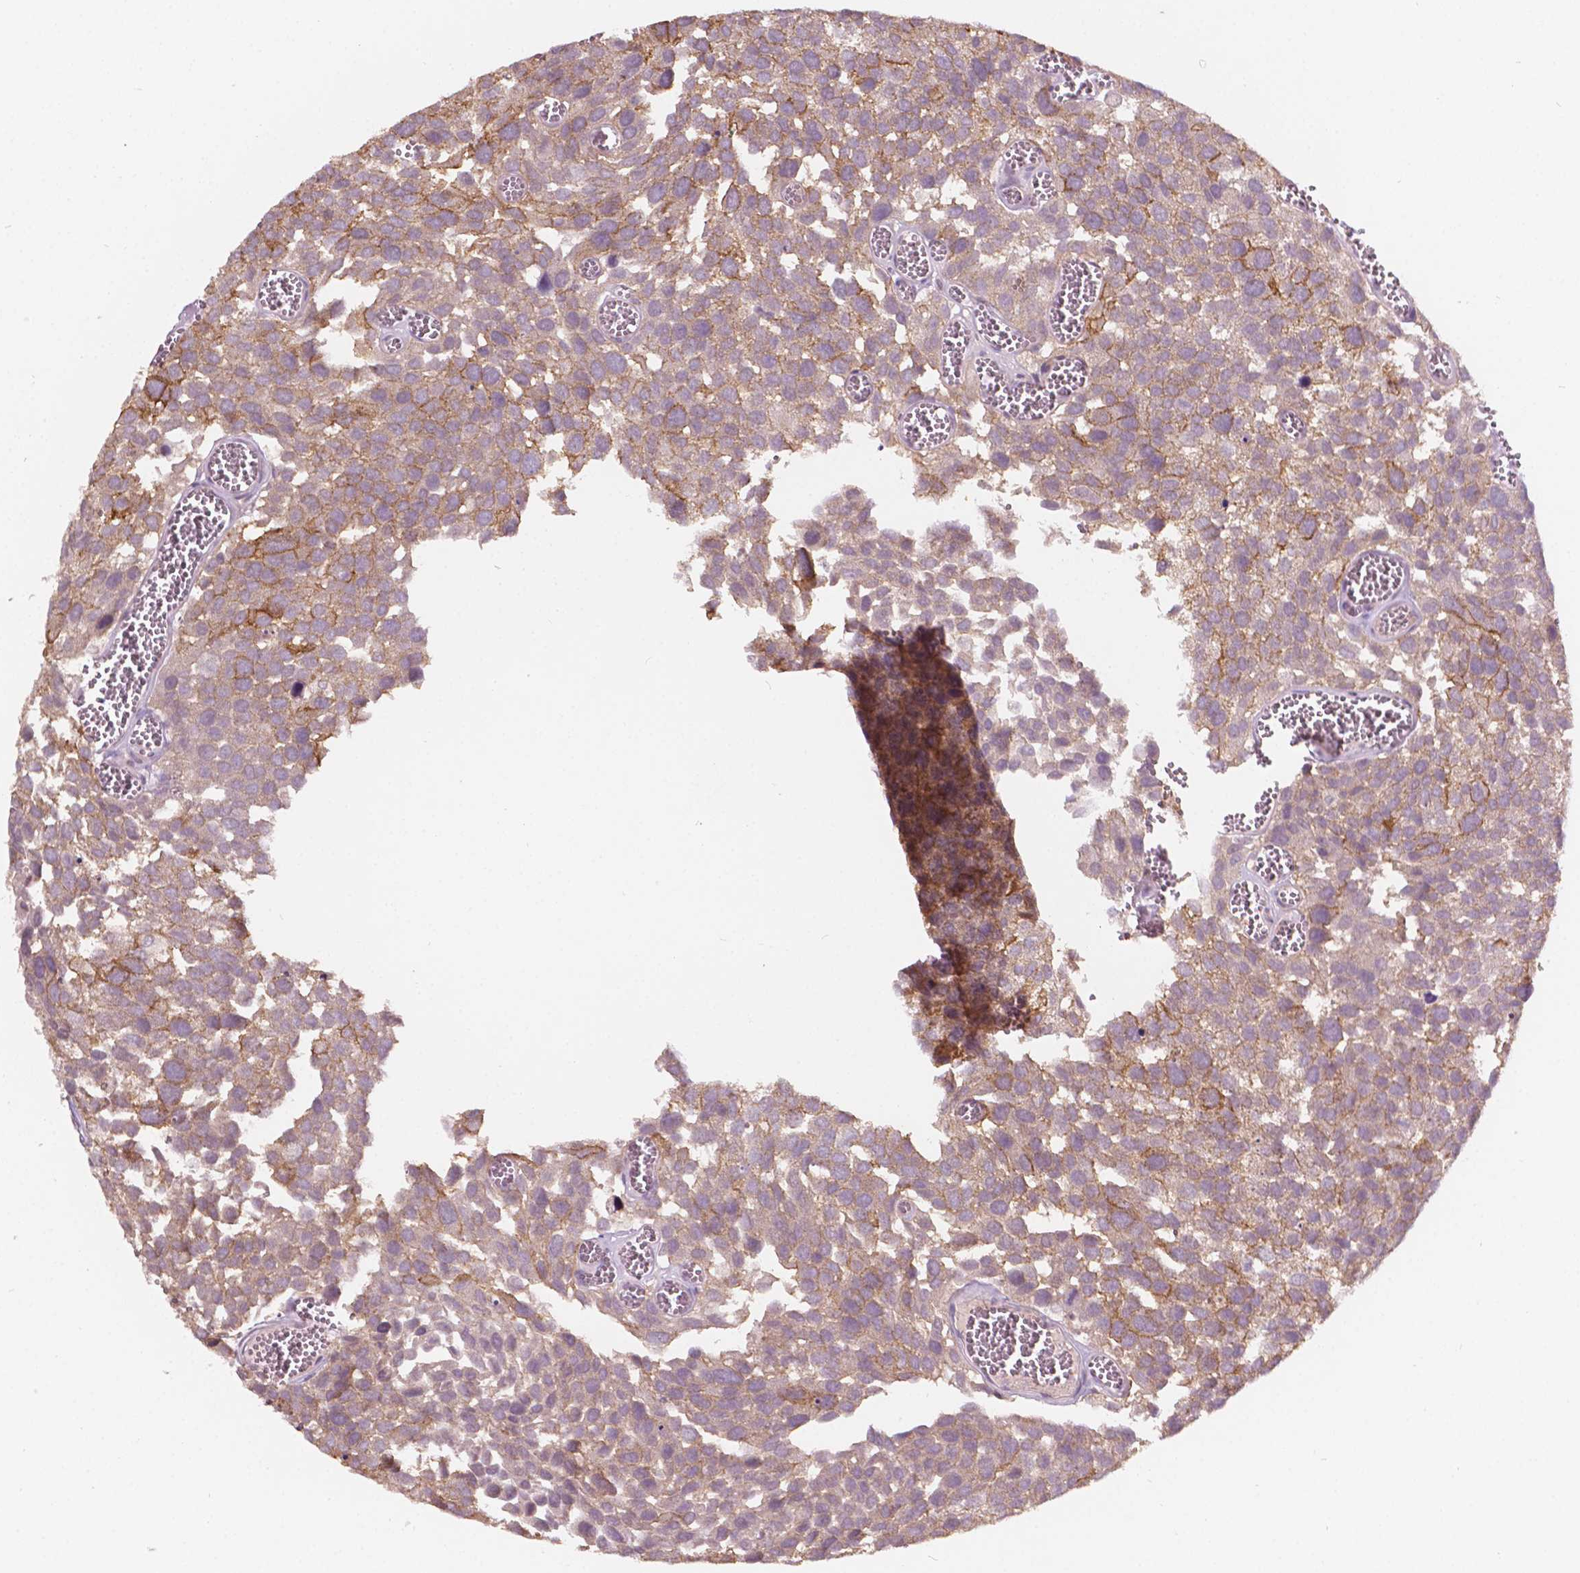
{"staining": {"intensity": "moderate", "quantity": ">75%", "location": "cytoplasmic/membranous"}, "tissue": "urothelial cancer", "cell_type": "Tumor cells", "image_type": "cancer", "snomed": [{"axis": "morphology", "description": "Urothelial carcinoma, Low grade"}, {"axis": "topography", "description": "Urinary bladder"}], "caption": "Brown immunohistochemical staining in urothelial cancer displays moderate cytoplasmic/membranous staining in approximately >75% of tumor cells. Ihc stains the protein in brown and the nuclei are stained blue.", "gene": "NOS1AP", "patient": {"sex": "female", "age": 69}}